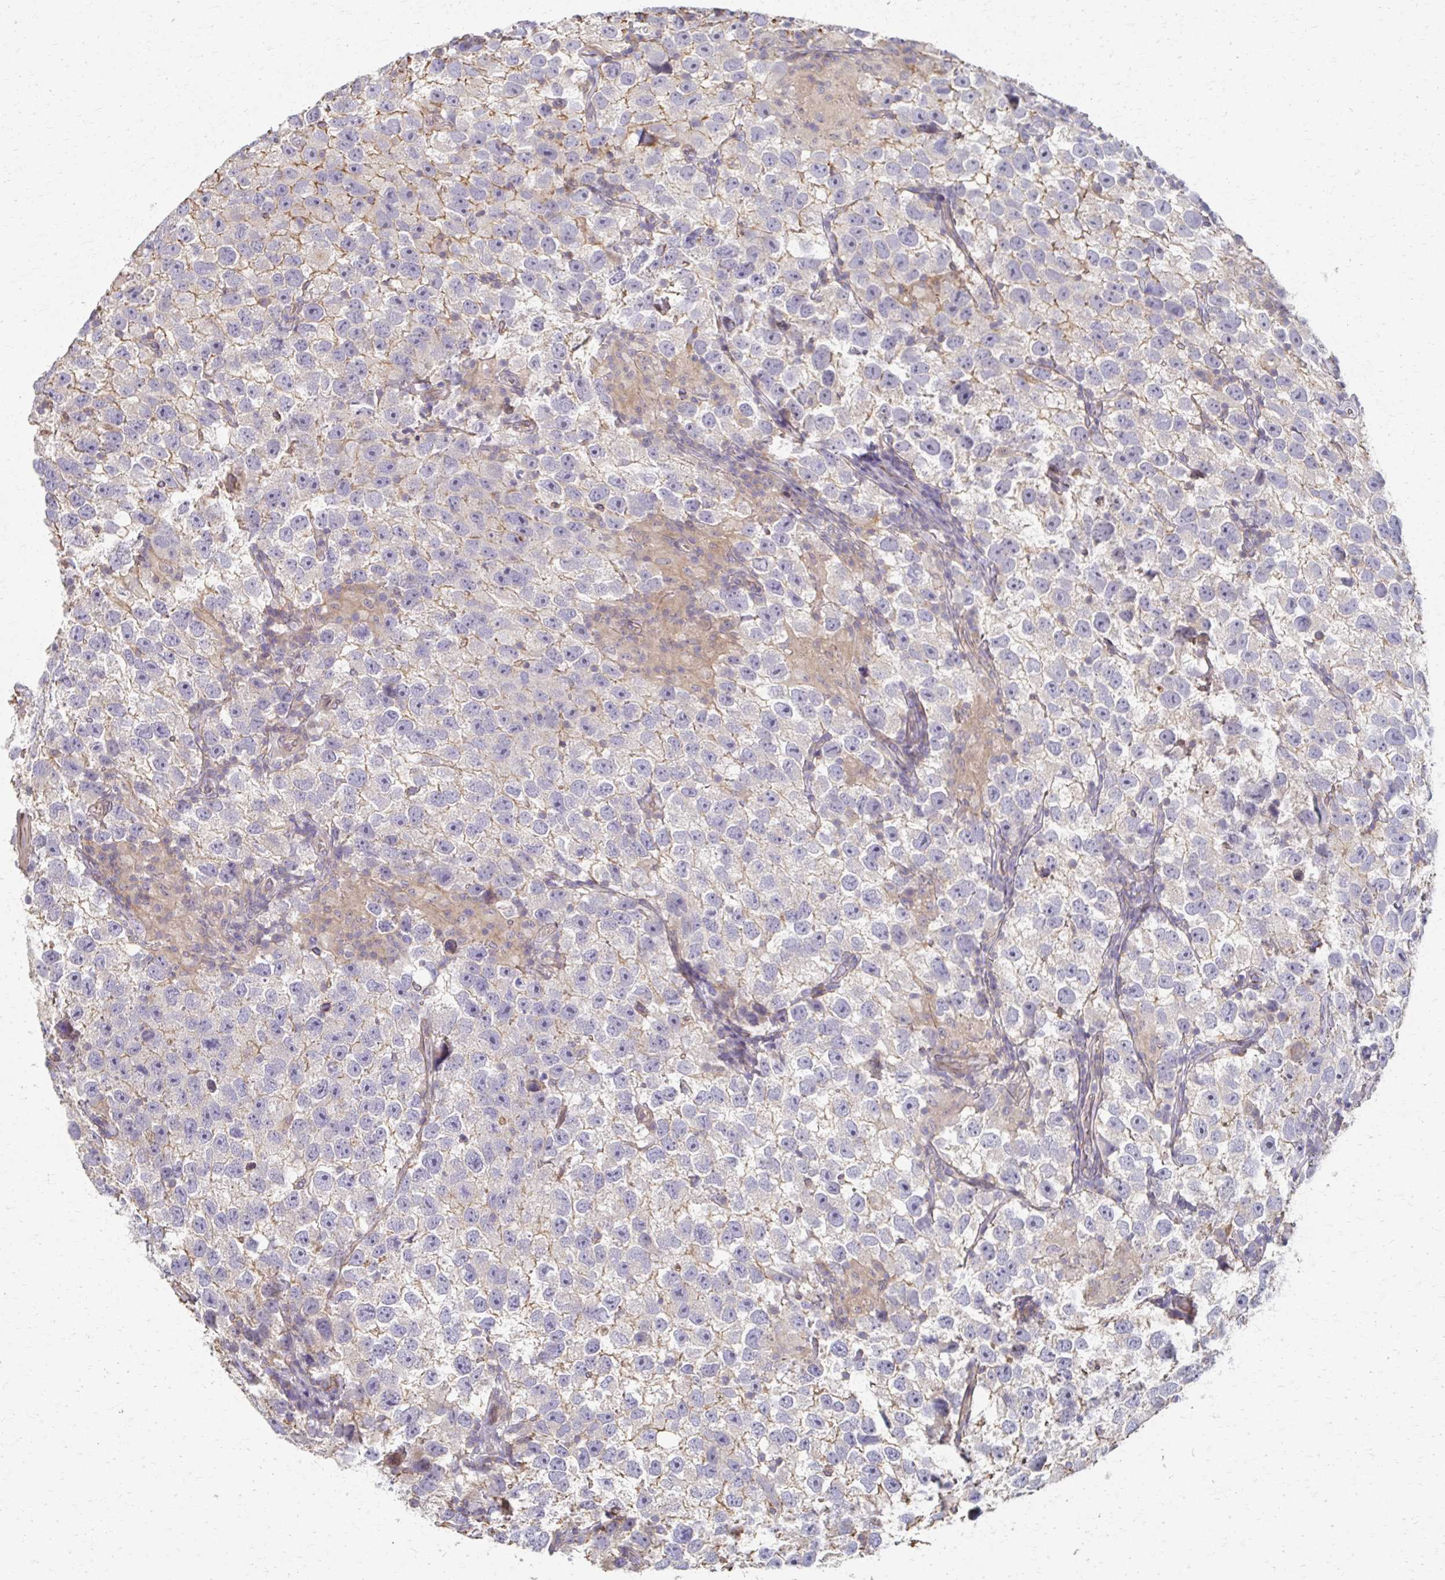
{"staining": {"intensity": "negative", "quantity": "none", "location": "none"}, "tissue": "testis cancer", "cell_type": "Tumor cells", "image_type": "cancer", "snomed": [{"axis": "morphology", "description": "Seminoma, NOS"}, {"axis": "topography", "description": "Testis"}], "caption": "An image of testis seminoma stained for a protein demonstrates no brown staining in tumor cells. (DAB immunohistochemistry, high magnification).", "gene": "EOLA2", "patient": {"sex": "male", "age": 26}}